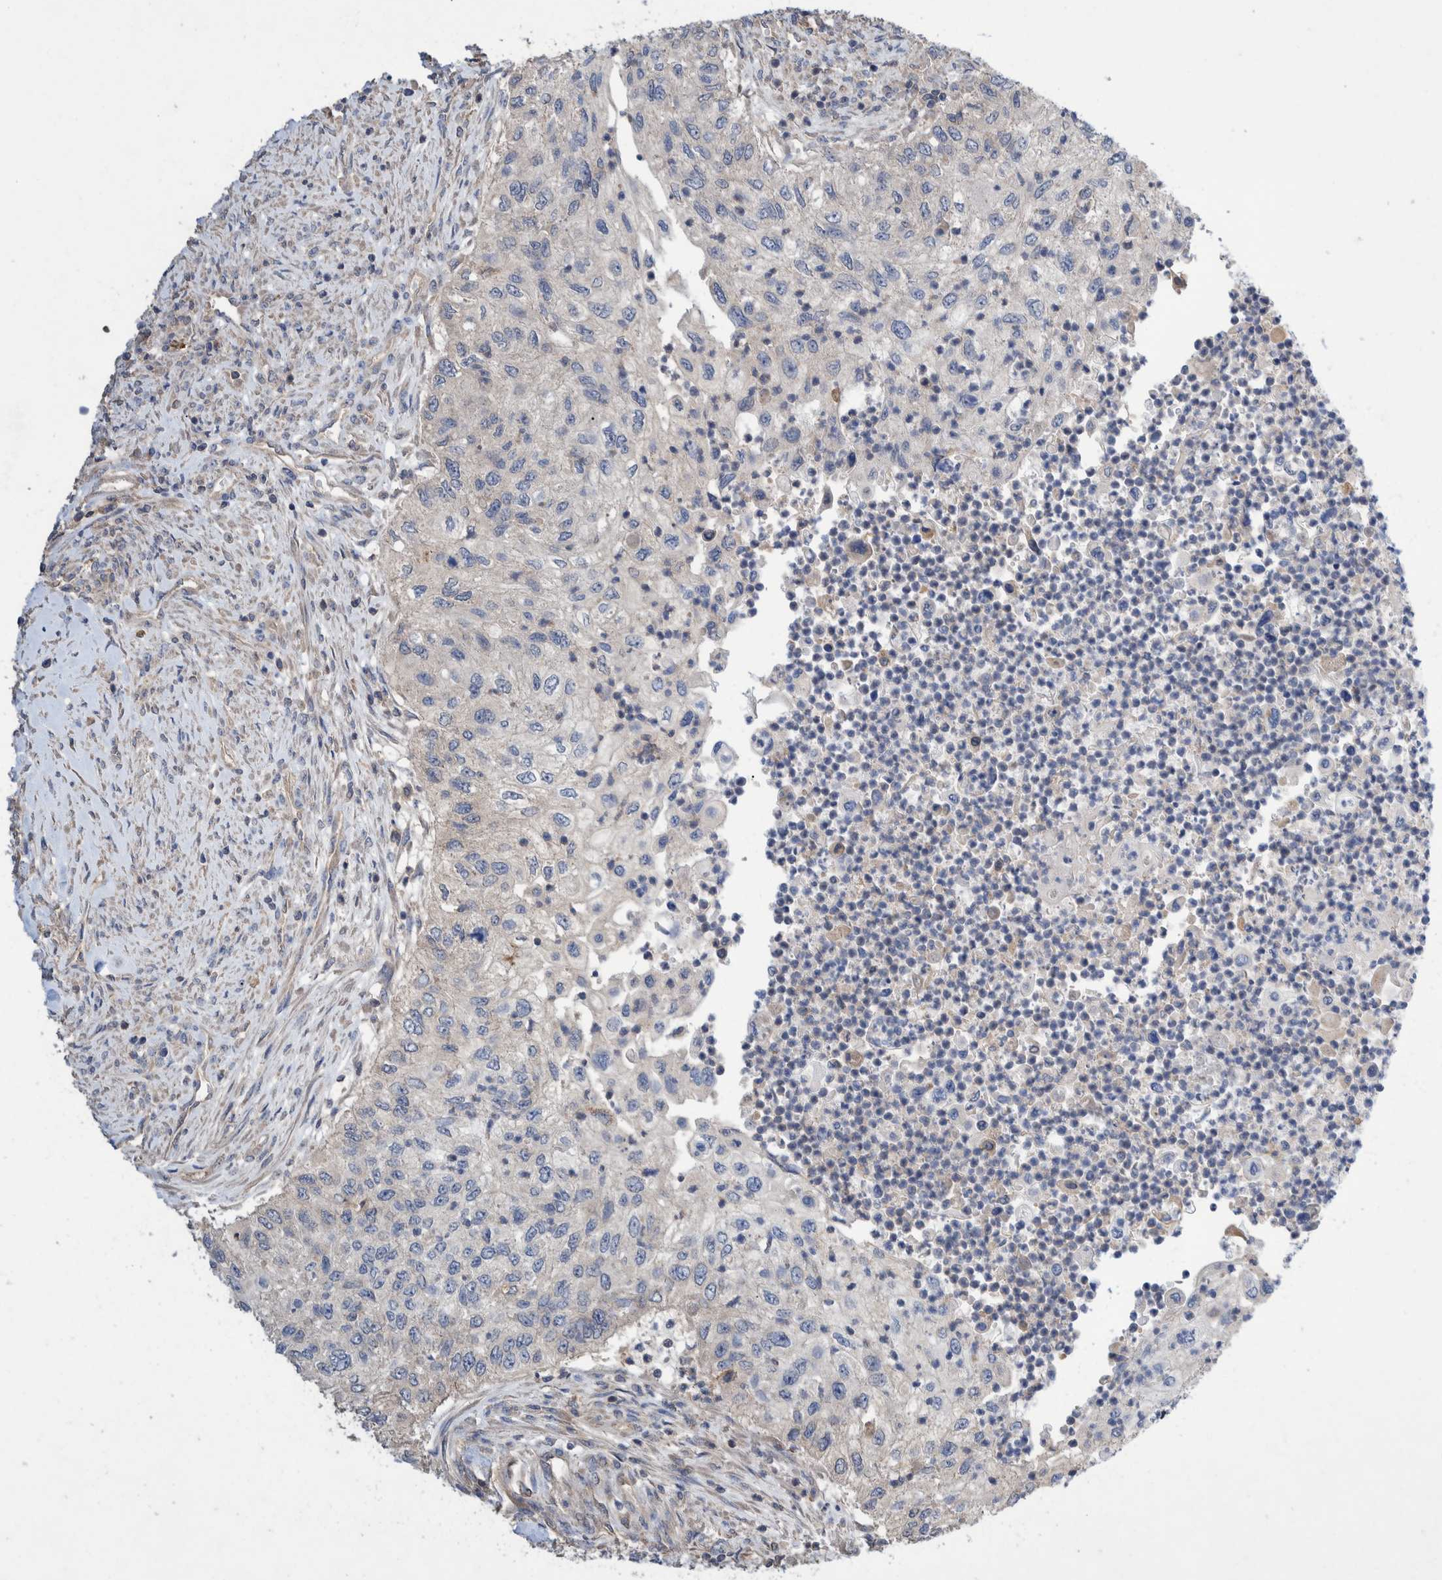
{"staining": {"intensity": "negative", "quantity": "none", "location": "none"}, "tissue": "urothelial cancer", "cell_type": "Tumor cells", "image_type": "cancer", "snomed": [{"axis": "morphology", "description": "Urothelial carcinoma, High grade"}, {"axis": "topography", "description": "Urinary bladder"}], "caption": "Human high-grade urothelial carcinoma stained for a protein using IHC exhibits no staining in tumor cells.", "gene": "PLPBP", "patient": {"sex": "female", "age": 60}}